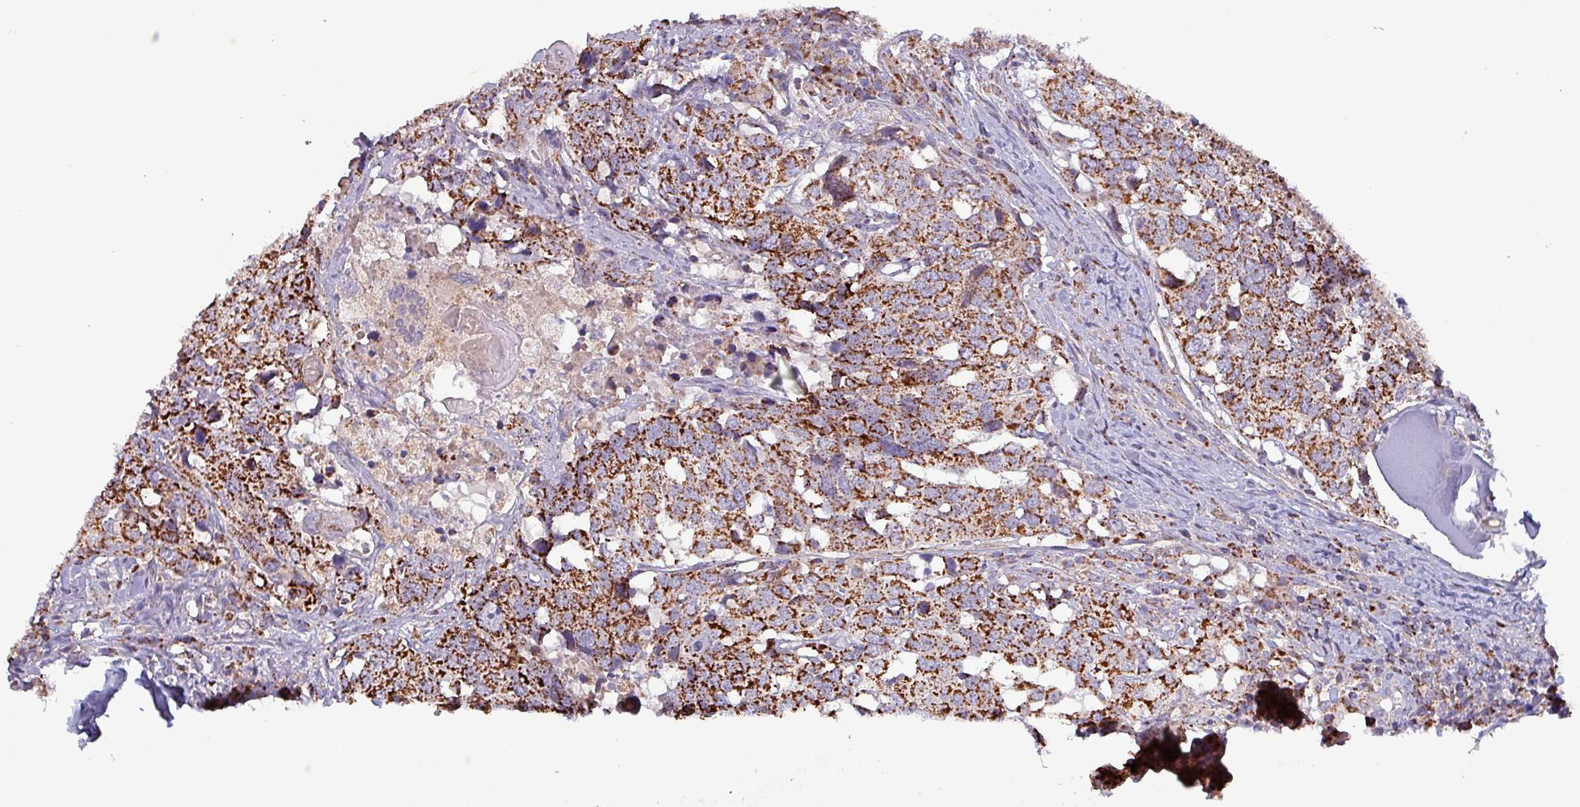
{"staining": {"intensity": "strong", "quantity": ">75%", "location": "cytoplasmic/membranous"}, "tissue": "head and neck cancer", "cell_type": "Tumor cells", "image_type": "cancer", "snomed": [{"axis": "morphology", "description": "Normal tissue, NOS"}, {"axis": "morphology", "description": "Squamous cell carcinoma, NOS"}, {"axis": "topography", "description": "Skeletal muscle"}, {"axis": "topography", "description": "Vascular tissue"}, {"axis": "topography", "description": "Peripheral nerve tissue"}, {"axis": "topography", "description": "Head-Neck"}], "caption": "This is a photomicrograph of immunohistochemistry staining of head and neck cancer (squamous cell carcinoma), which shows strong positivity in the cytoplasmic/membranous of tumor cells.", "gene": "ZNF322", "patient": {"sex": "male", "age": 66}}